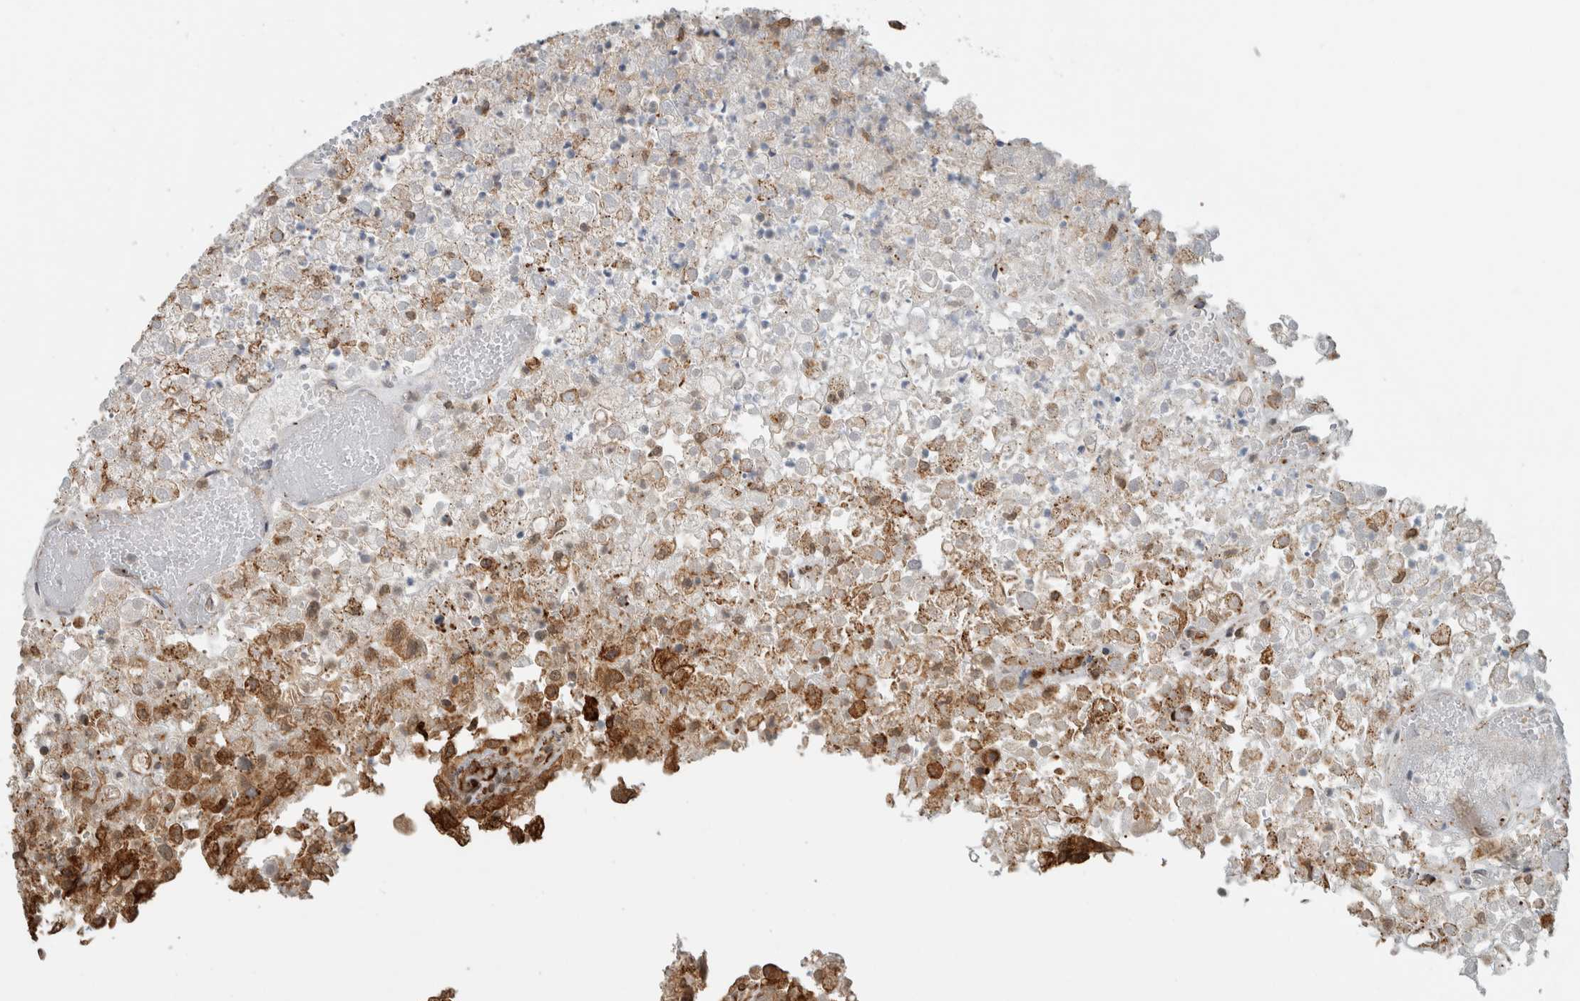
{"staining": {"intensity": "moderate", "quantity": ">75%", "location": "cytoplasmic/membranous"}, "tissue": "renal cancer", "cell_type": "Tumor cells", "image_type": "cancer", "snomed": [{"axis": "morphology", "description": "Adenocarcinoma, NOS"}, {"axis": "topography", "description": "Kidney"}], "caption": "About >75% of tumor cells in renal cancer reveal moderate cytoplasmic/membranous protein expression as visualized by brown immunohistochemical staining.", "gene": "MS4A7", "patient": {"sex": "female", "age": 54}}